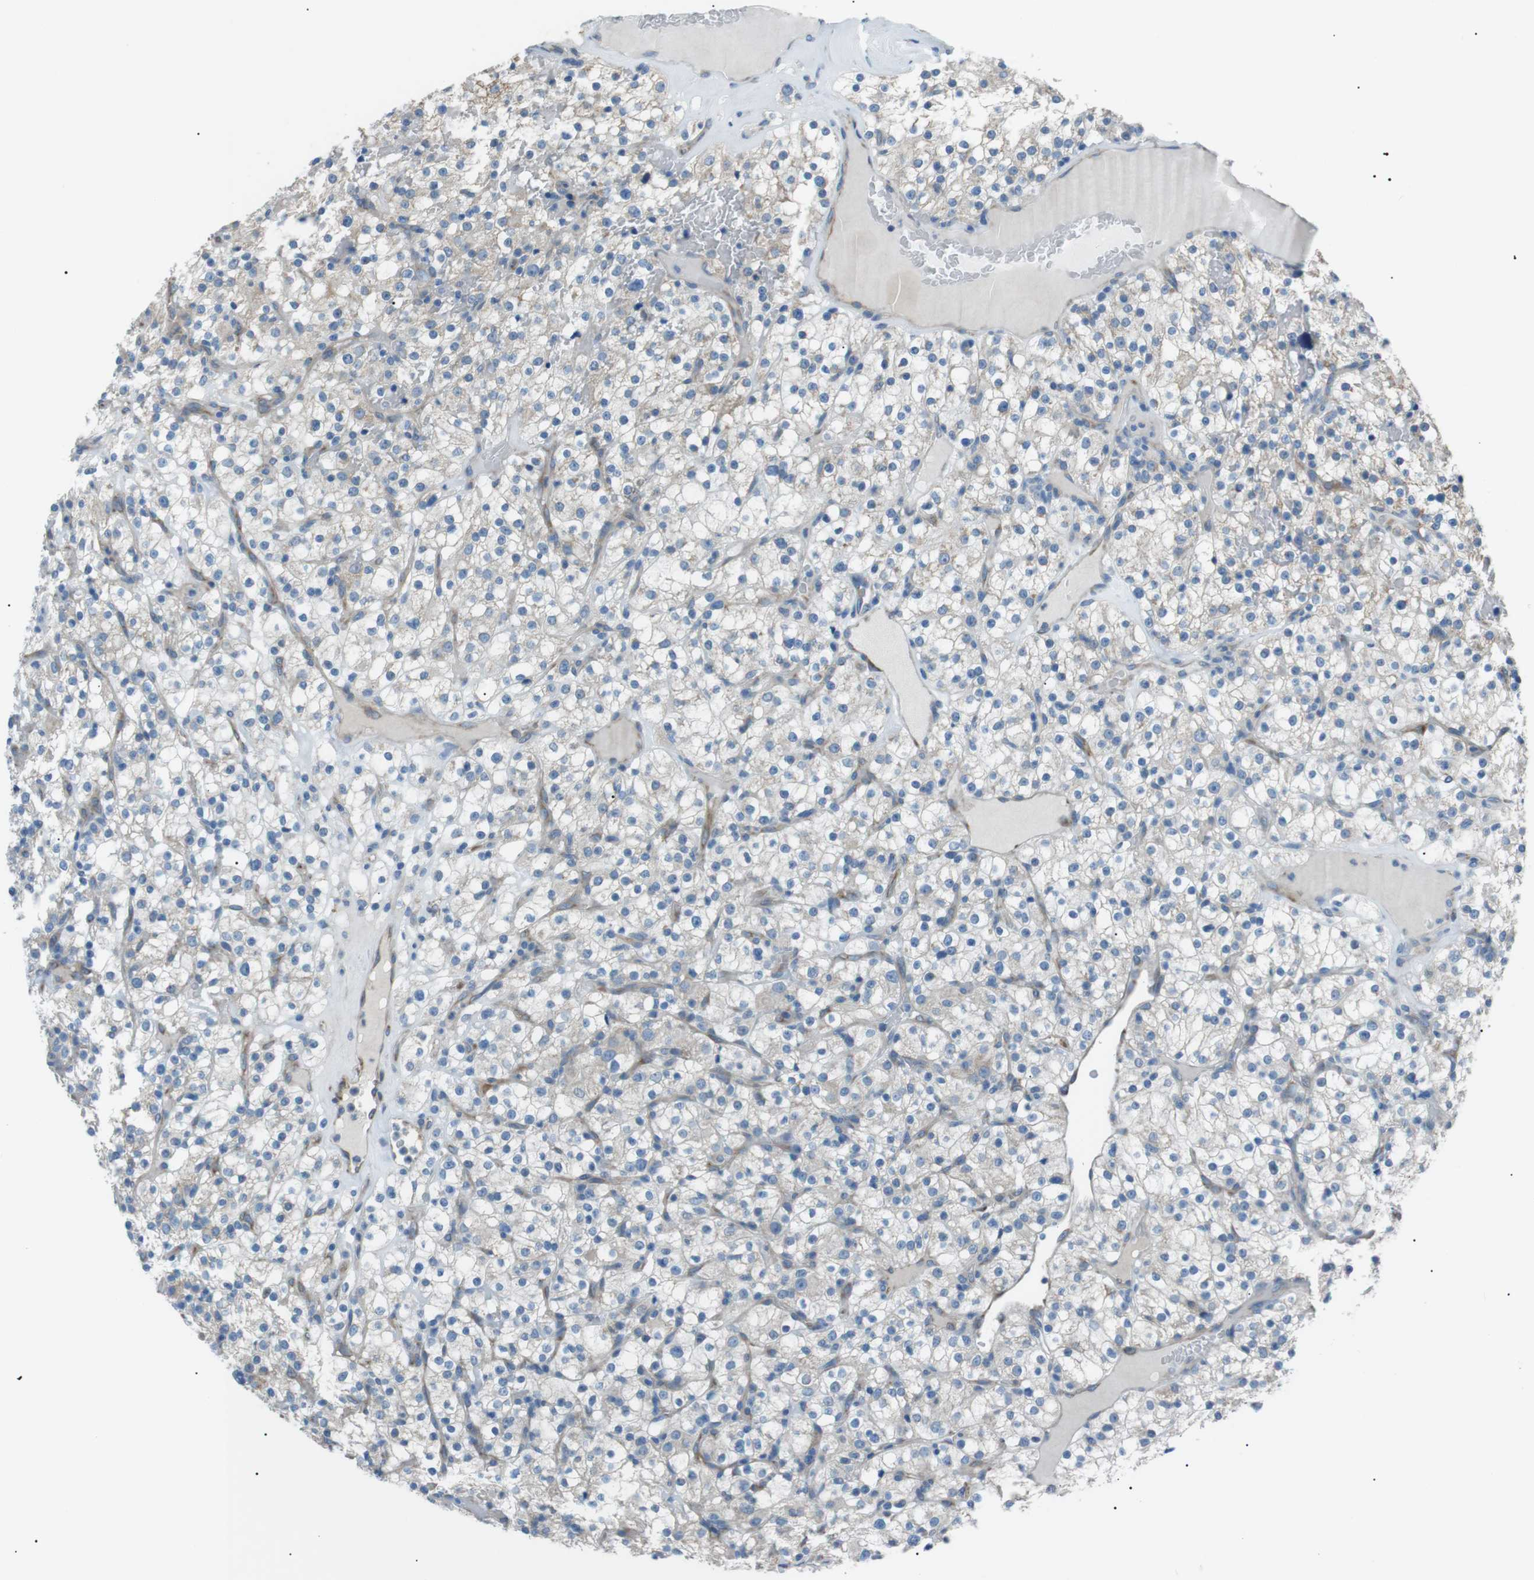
{"staining": {"intensity": "negative", "quantity": "none", "location": "none"}, "tissue": "renal cancer", "cell_type": "Tumor cells", "image_type": "cancer", "snomed": [{"axis": "morphology", "description": "Normal tissue, NOS"}, {"axis": "morphology", "description": "Adenocarcinoma, NOS"}, {"axis": "topography", "description": "Kidney"}], "caption": "Immunohistochemistry (IHC) of renal cancer displays no positivity in tumor cells.", "gene": "MTARC2", "patient": {"sex": "female", "age": 72}}